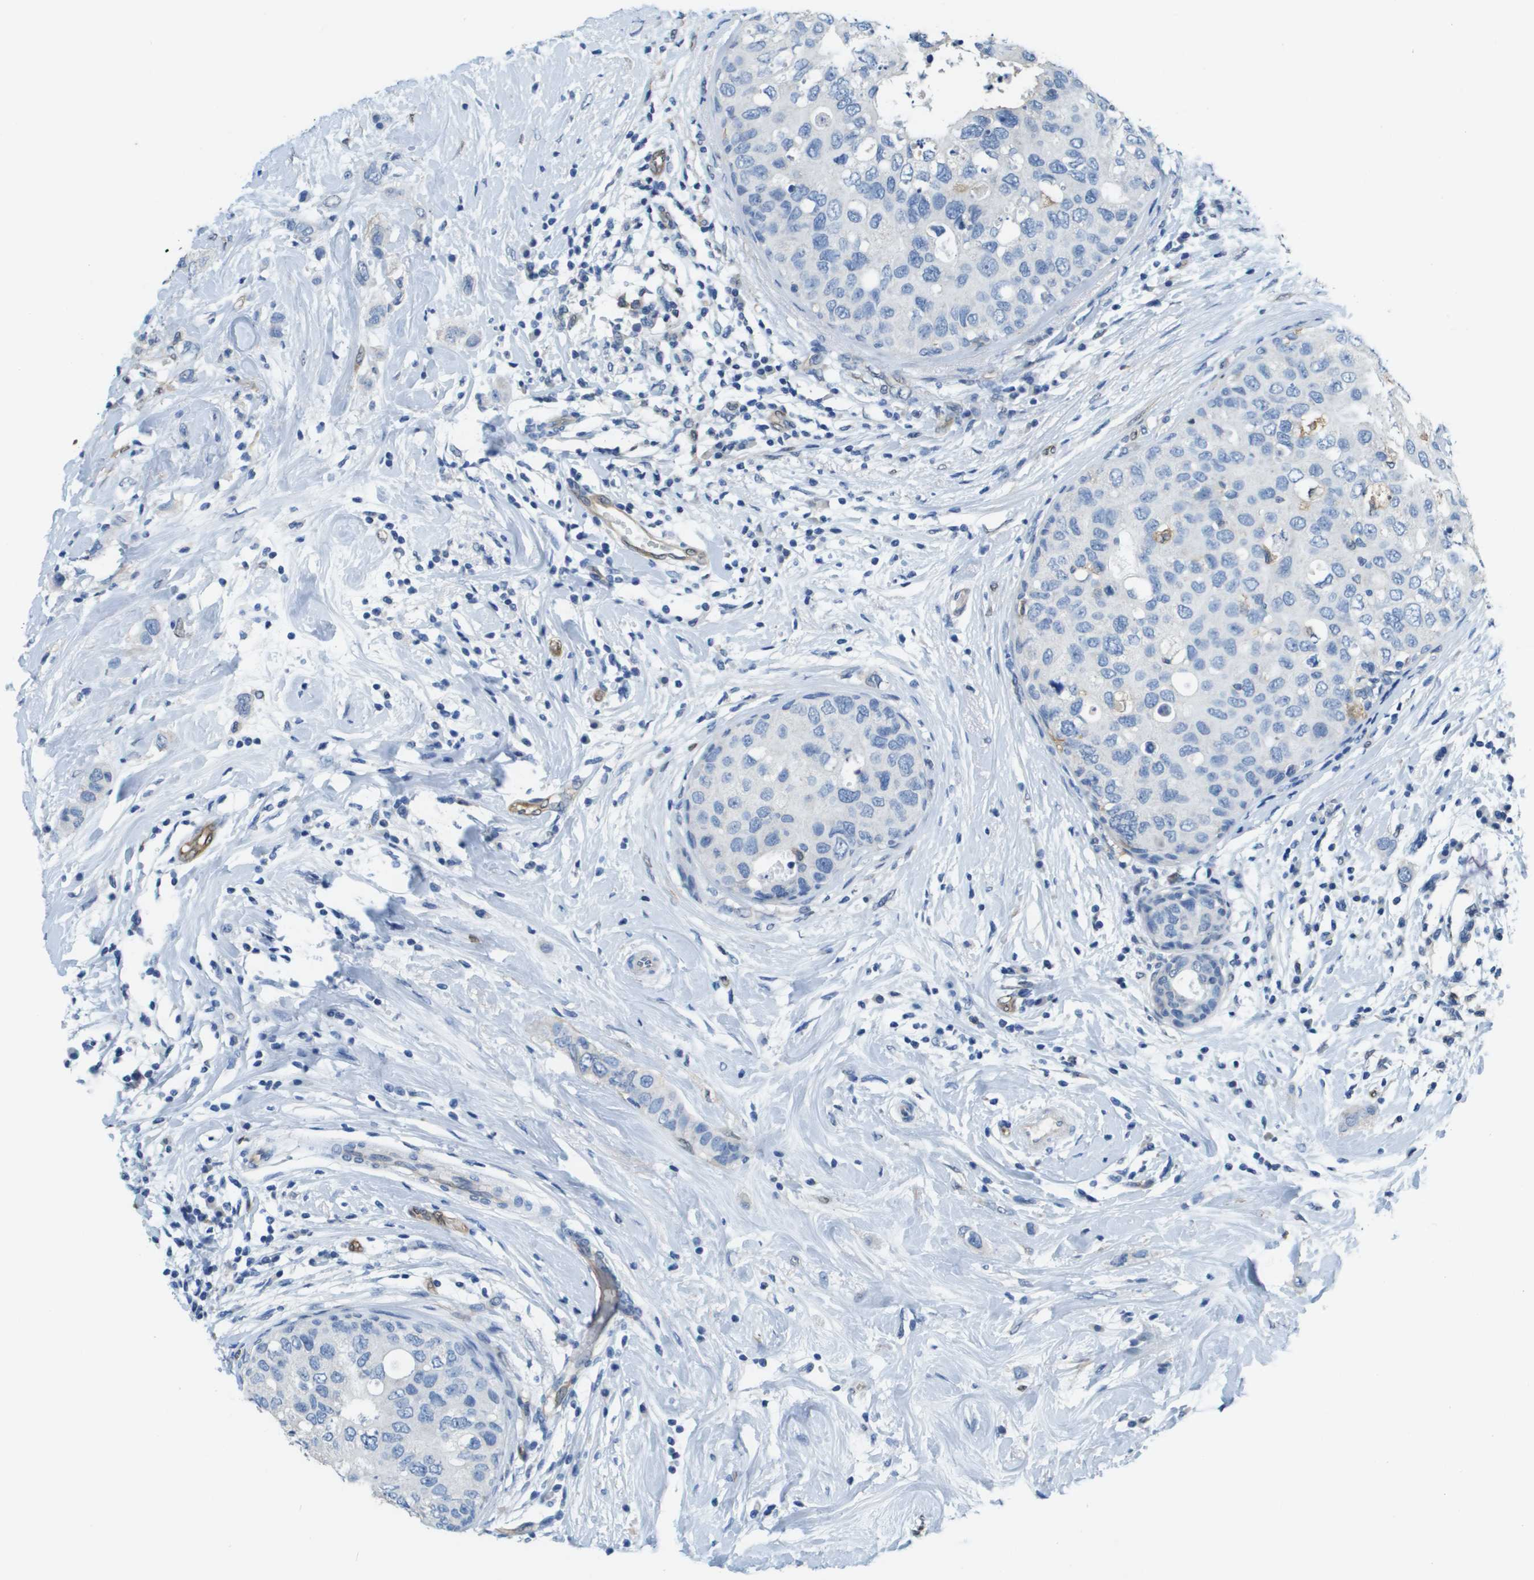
{"staining": {"intensity": "negative", "quantity": "none", "location": "none"}, "tissue": "breast cancer", "cell_type": "Tumor cells", "image_type": "cancer", "snomed": [{"axis": "morphology", "description": "Duct carcinoma"}, {"axis": "topography", "description": "Breast"}], "caption": "Protein analysis of breast invasive ductal carcinoma exhibits no significant staining in tumor cells. (DAB (3,3'-diaminobenzidine) immunohistochemistry (IHC) visualized using brightfield microscopy, high magnification).", "gene": "FABP5", "patient": {"sex": "female", "age": 50}}